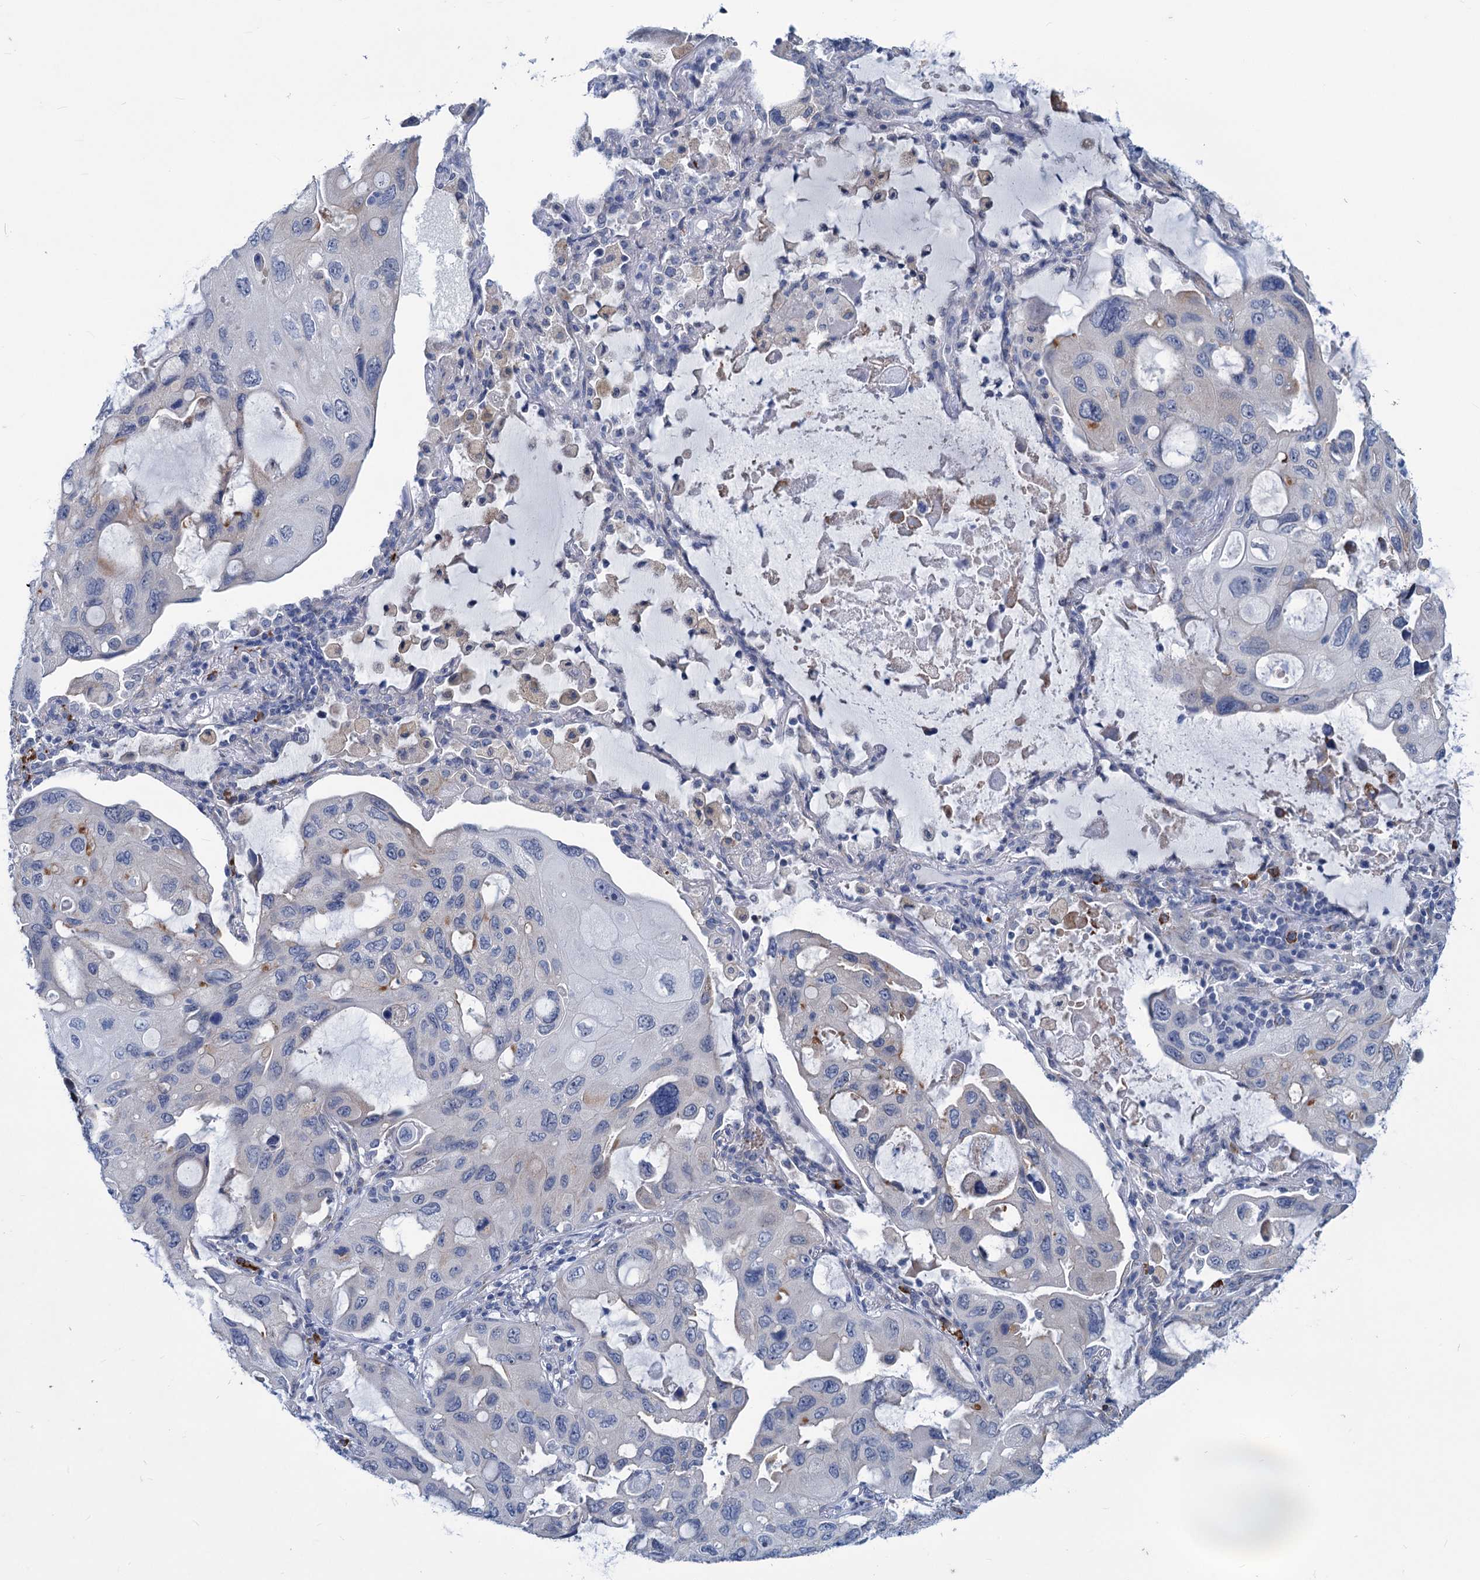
{"staining": {"intensity": "negative", "quantity": "none", "location": "none"}, "tissue": "lung cancer", "cell_type": "Tumor cells", "image_type": "cancer", "snomed": [{"axis": "morphology", "description": "Squamous cell carcinoma, NOS"}, {"axis": "topography", "description": "Lung"}], "caption": "Immunohistochemical staining of human lung cancer (squamous cell carcinoma) shows no significant positivity in tumor cells.", "gene": "NEU3", "patient": {"sex": "female", "age": 73}}